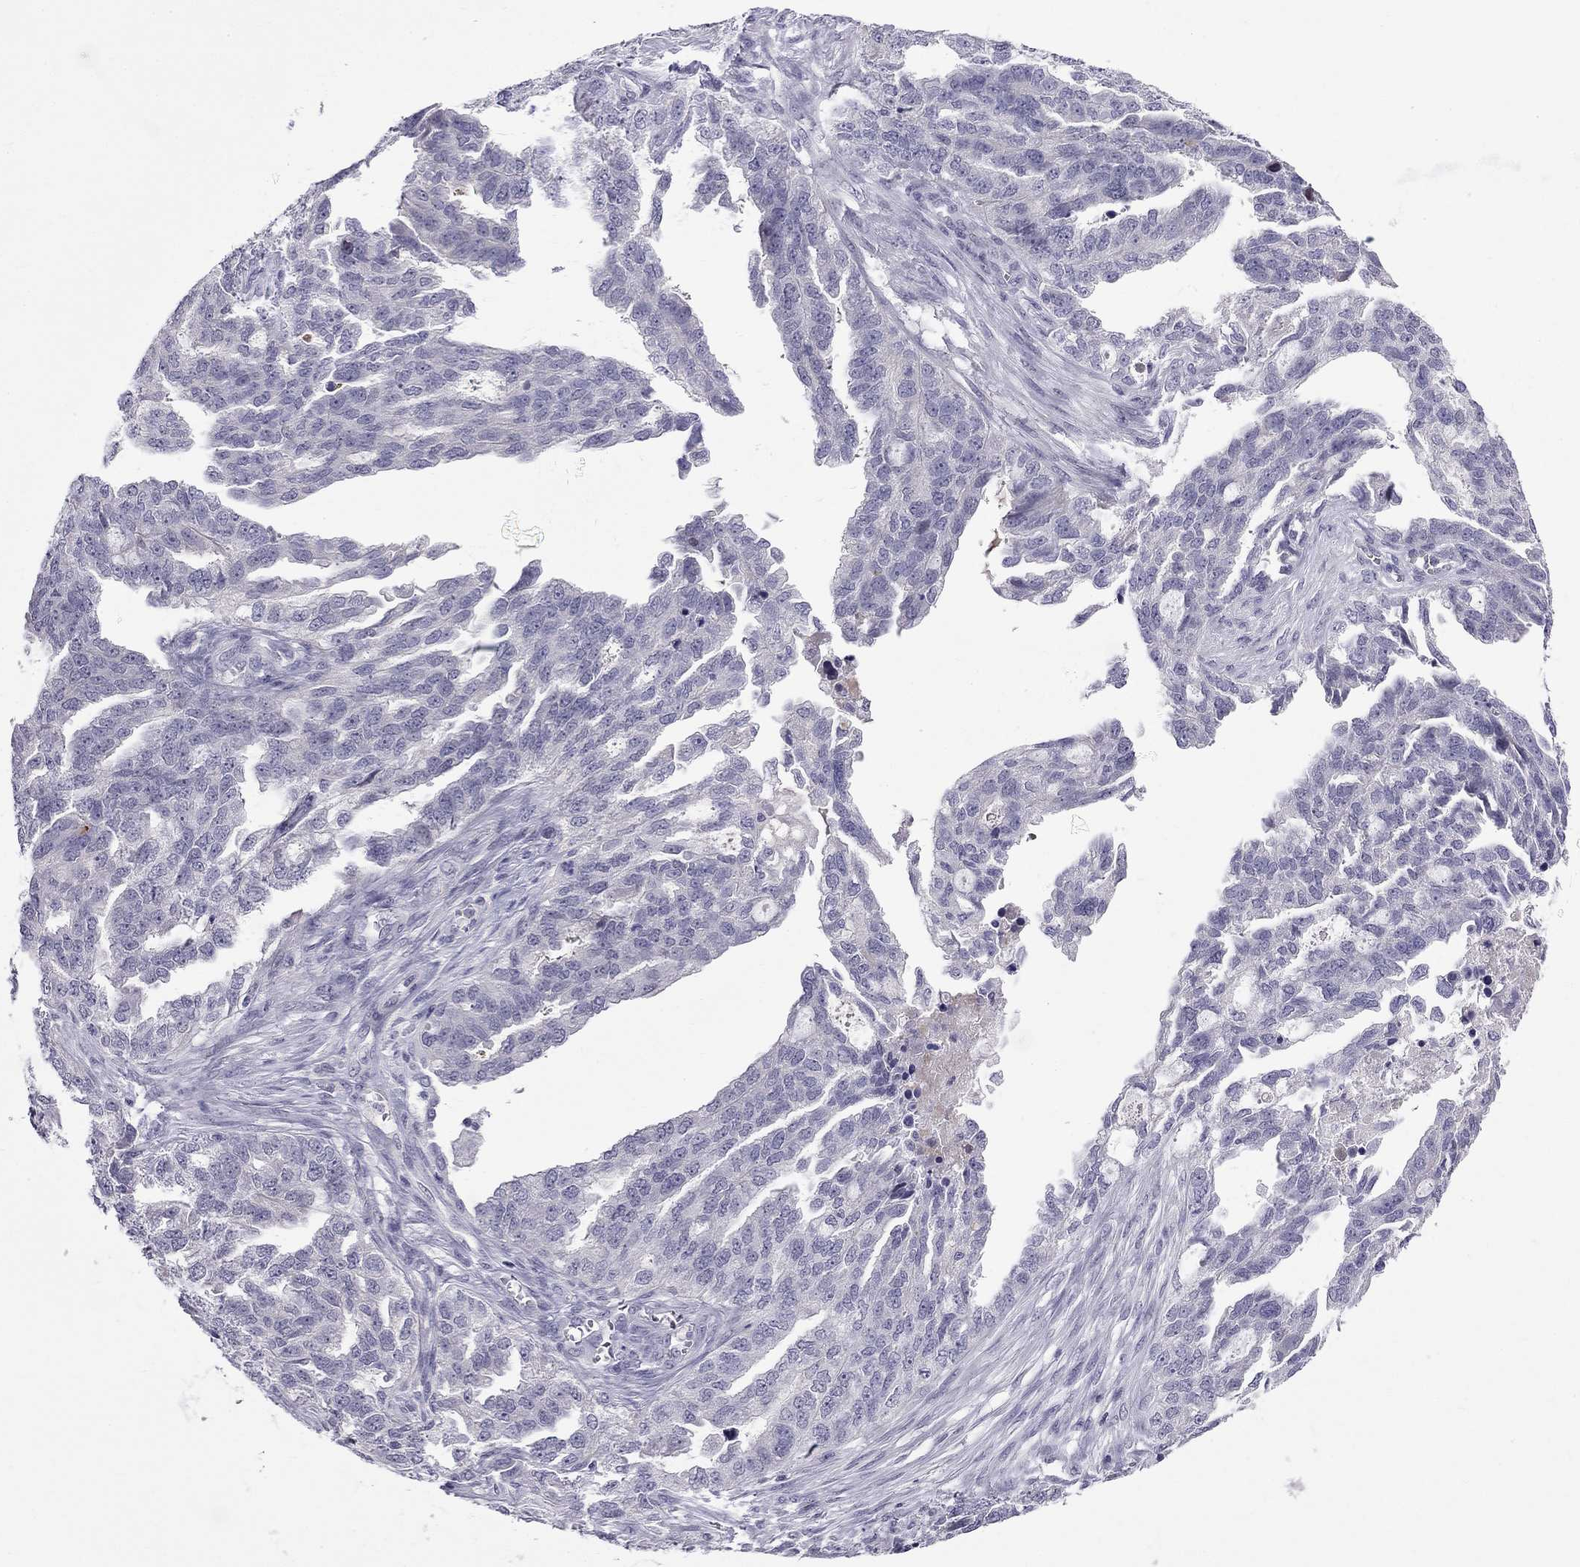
{"staining": {"intensity": "negative", "quantity": "none", "location": "none"}, "tissue": "ovarian cancer", "cell_type": "Tumor cells", "image_type": "cancer", "snomed": [{"axis": "morphology", "description": "Cystadenocarcinoma, serous, NOS"}, {"axis": "topography", "description": "Ovary"}], "caption": "This is a photomicrograph of IHC staining of ovarian cancer, which shows no expression in tumor cells.", "gene": "RTL9", "patient": {"sex": "female", "age": 51}}